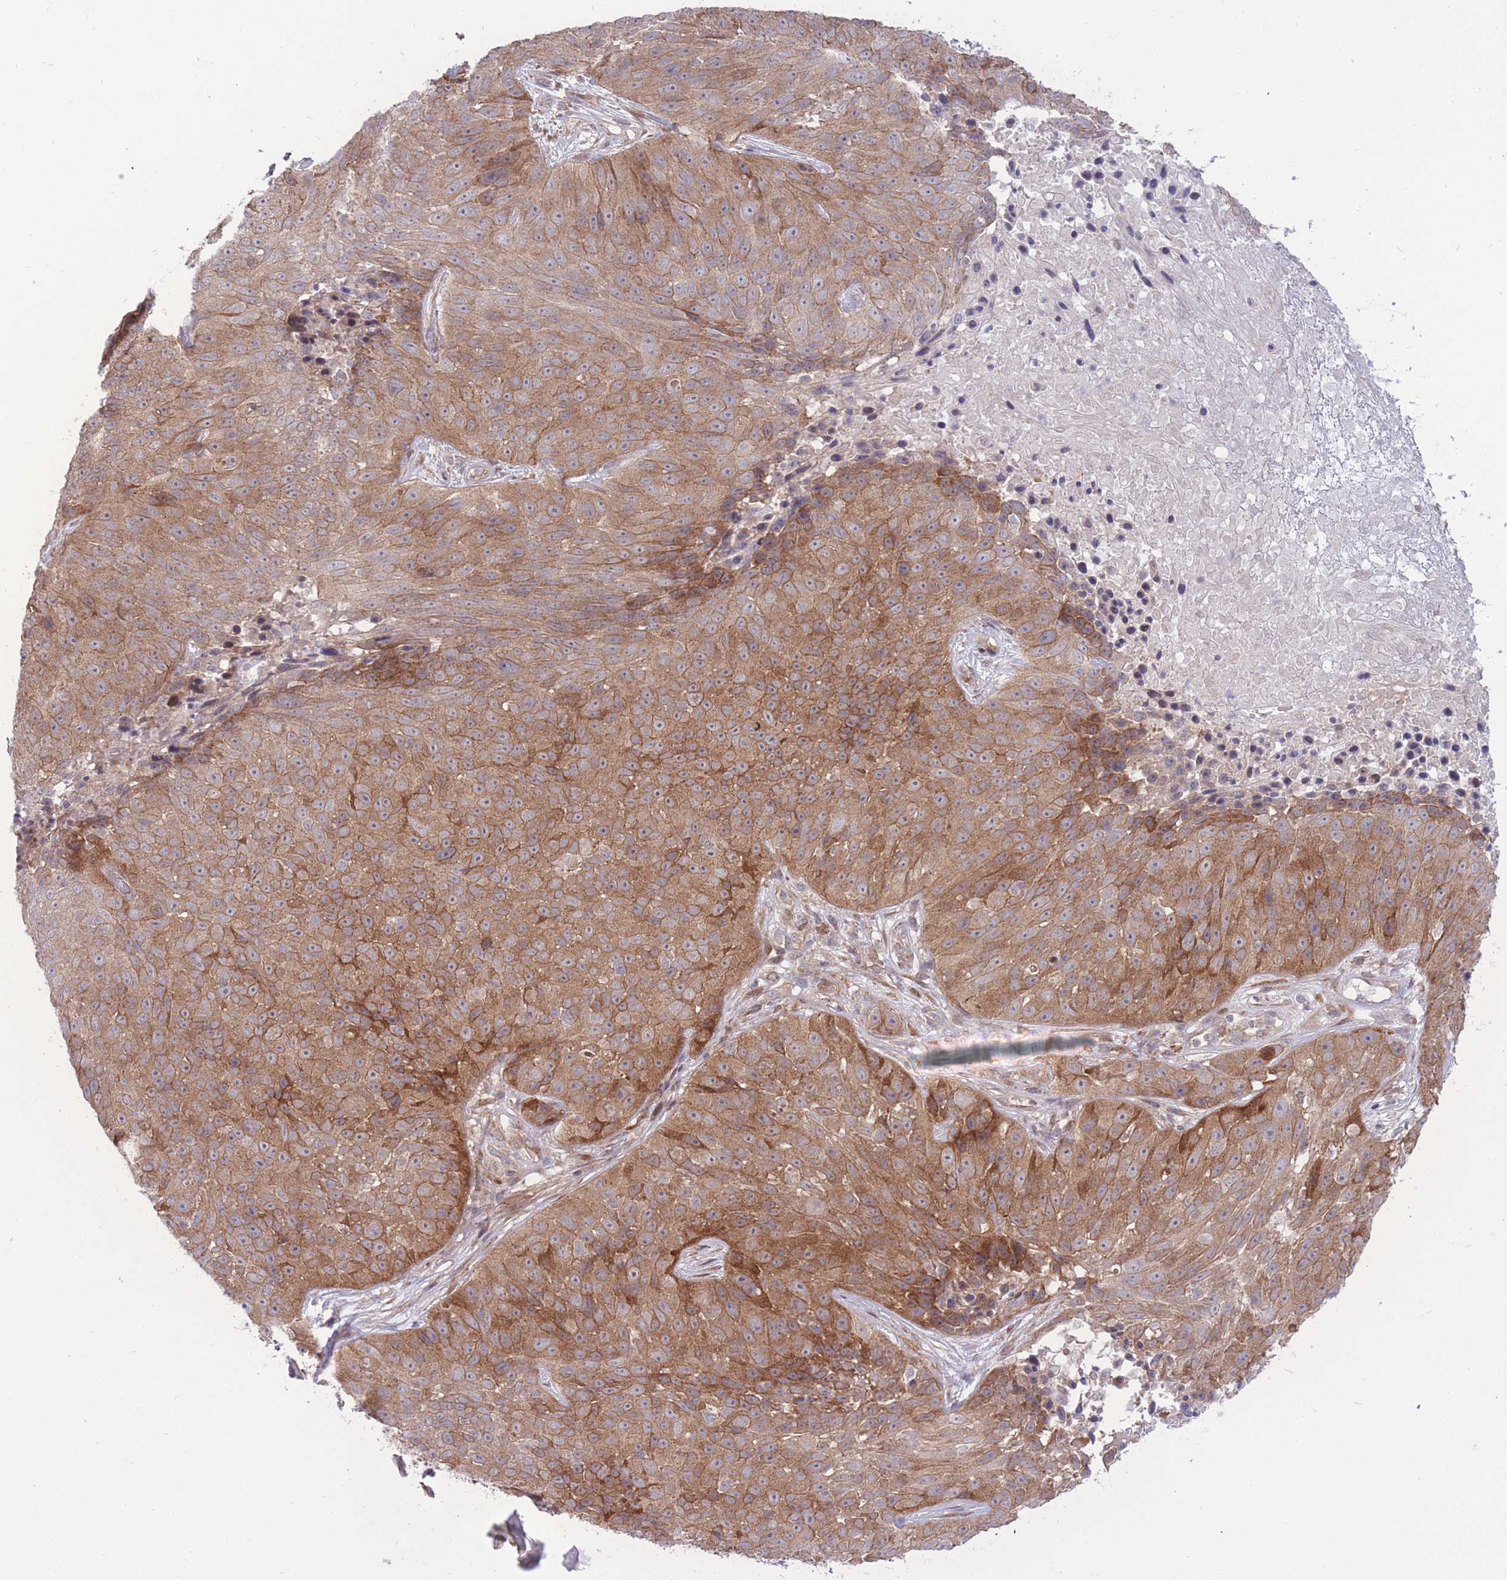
{"staining": {"intensity": "moderate", "quantity": ">75%", "location": "cytoplasmic/membranous"}, "tissue": "skin cancer", "cell_type": "Tumor cells", "image_type": "cancer", "snomed": [{"axis": "morphology", "description": "Squamous cell carcinoma, NOS"}, {"axis": "topography", "description": "Skin"}], "caption": "Brown immunohistochemical staining in squamous cell carcinoma (skin) exhibits moderate cytoplasmic/membranous positivity in about >75% of tumor cells.", "gene": "RIC8A", "patient": {"sex": "female", "age": 87}}